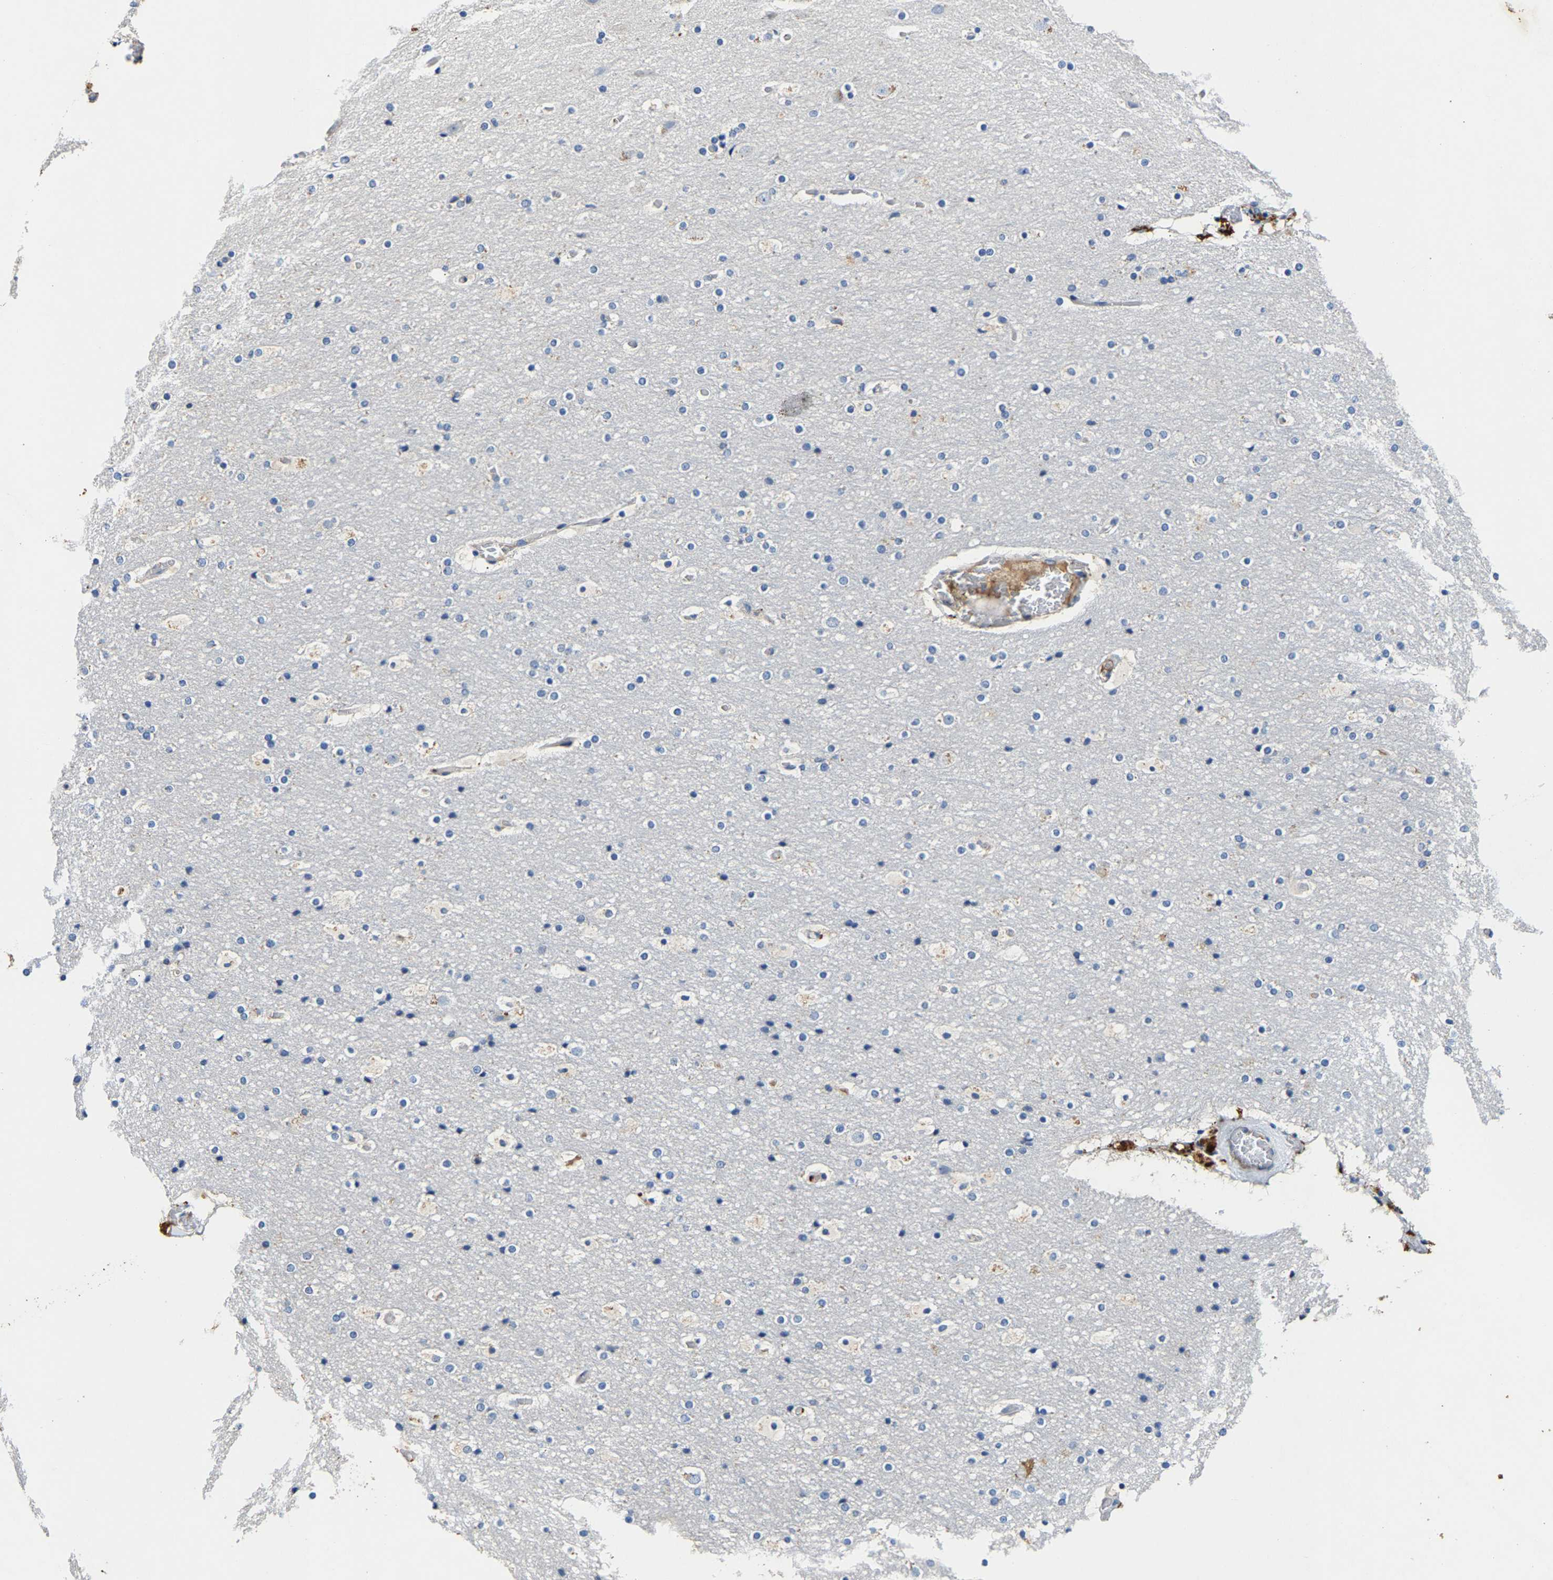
{"staining": {"intensity": "negative", "quantity": "none", "location": "none"}, "tissue": "cerebral cortex", "cell_type": "Endothelial cells", "image_type": "normal", "snomed": [{"axis": "morphology", "description": "Normal tissue, NOS"}, {"axis": "topography", "description": "Cerebral cortex"}], "caption": "Image shows no protein staining in endothelial cells of unremarkable cerebral cortex.", "gene": "SLCO2B1", "patient": {"sex": "male", "age": 57}}